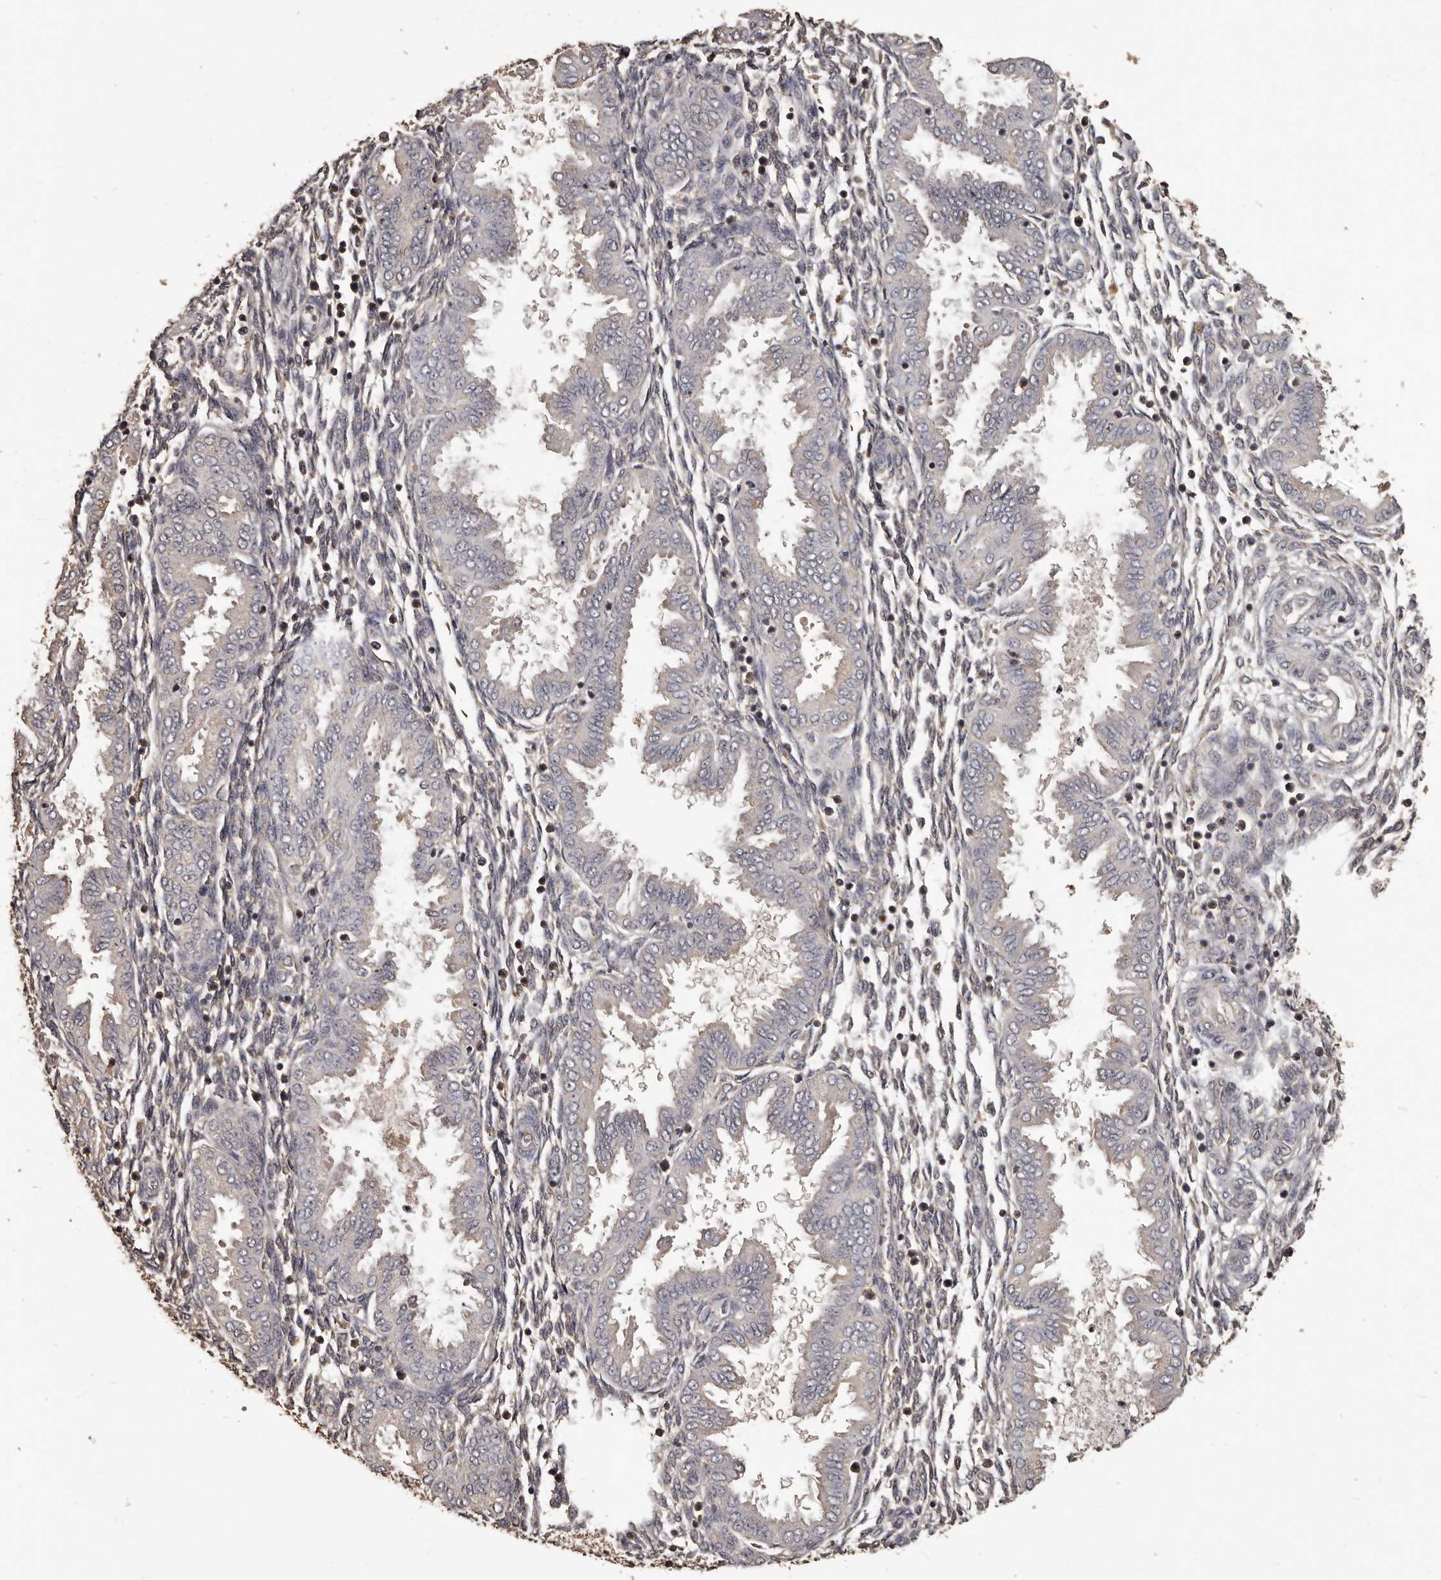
{"staining": {"intensity": "negative", "quantity": "none", "location": "none"}, "tissue": "endometrium", "cell_type": "Cells in endometrial stroma", "image_type": "normal", "snomed": [{"axis": "morphology", "description": "Normal tissue, NOS"}, {"axis": "topography", "description": "Endometrium"}], "caption": "Immunohistochemistry histopathology image of normal endometrium stained for a protein (brown), which reveals no positivity in cells in endometrial stroma. The staining was performed using DAB to visualize the protein expression in brown, while the nuclei were stained in blue with hematoxylin (Magnification: 20x).", "gene": "MGAT5", "patient": {"sex": "female", "age": 33}}